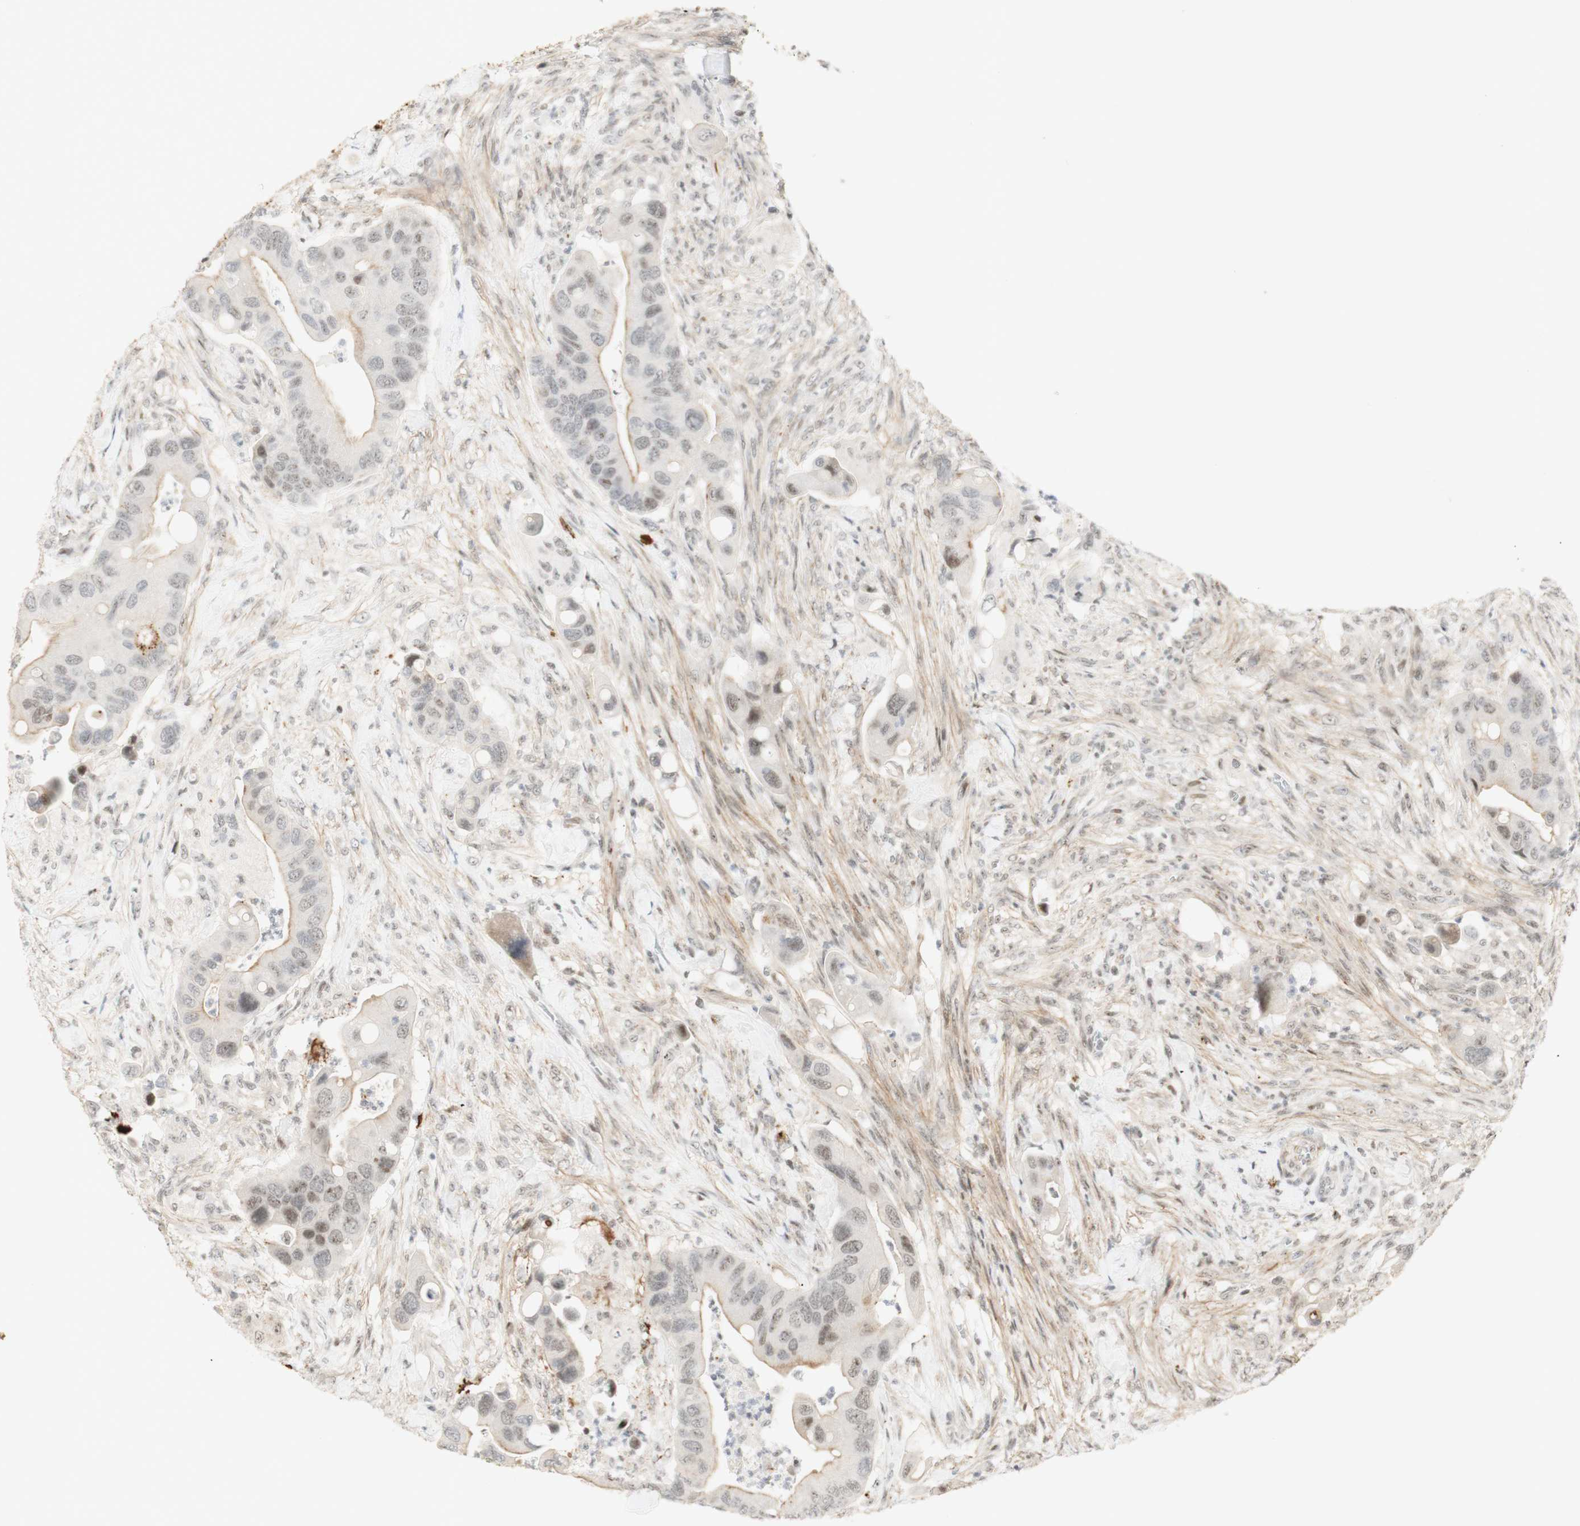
{"staining": {"intensity": "moderate", "quantity": ">75%", "location": "nuclear"}, "tissue": "colorectal cancer", "cell_type": "Tumor cells", "image_type": "cancer", "snomed": [{"axis": "morphology", "description": "Adenocarcinoma, NOS"}, {"axis": "topography", "description": "Rectum"}], "caption": "Immunohistochemistry (IHC) of colorectal cancer exhibits medium levels of moderate nuclear positivity in about >75% of tumor cells.", "gene": "IRF1", "patient": {"sex": "female", "age": 57}}